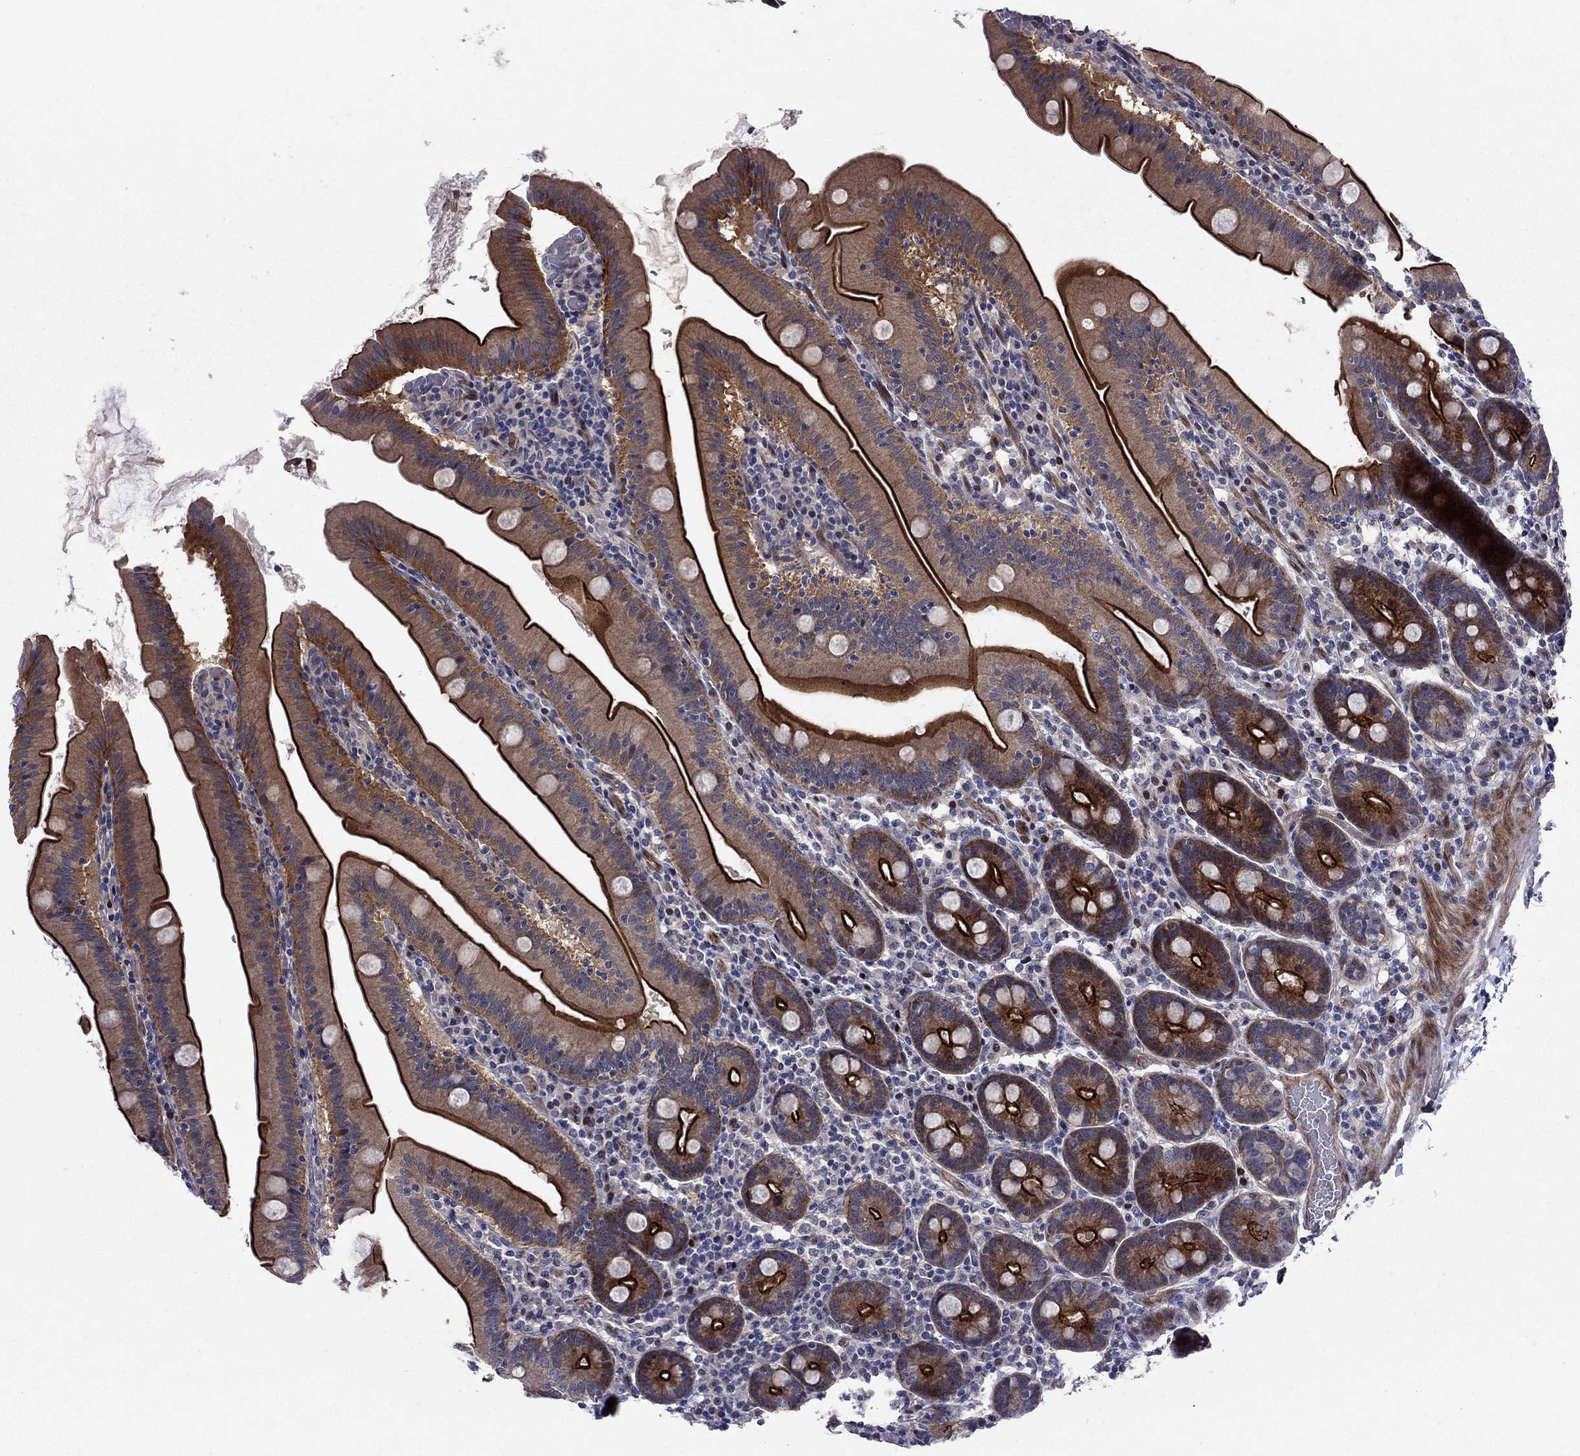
{"staining": {"intensity": "strong", "quantity": ">75%", "location": "cytoplasmic/membranous"}, "tissue": "small intestine", "cell_type": "Glandular cells", "image_type": "normal", "snomed": [{"axis": "morphology", "description": "Normal tissue, NOS"}, {"axis": "topography", "description": "Small intestine"}], "caption": "Immunohistochemistry staining of benign small intestine, which reveals high levels of strong cytoplasmic/membranous positivity in about >75% of glandular cells indicating strong cytoplasmic/membranous protein positivity. The staining was performed using DAB (brown) for protein detection and nuclei were counterstained in hematoxylin (blue).", "gene": "SLC7A1", "patient": {"sex": "male", "age": 37}}